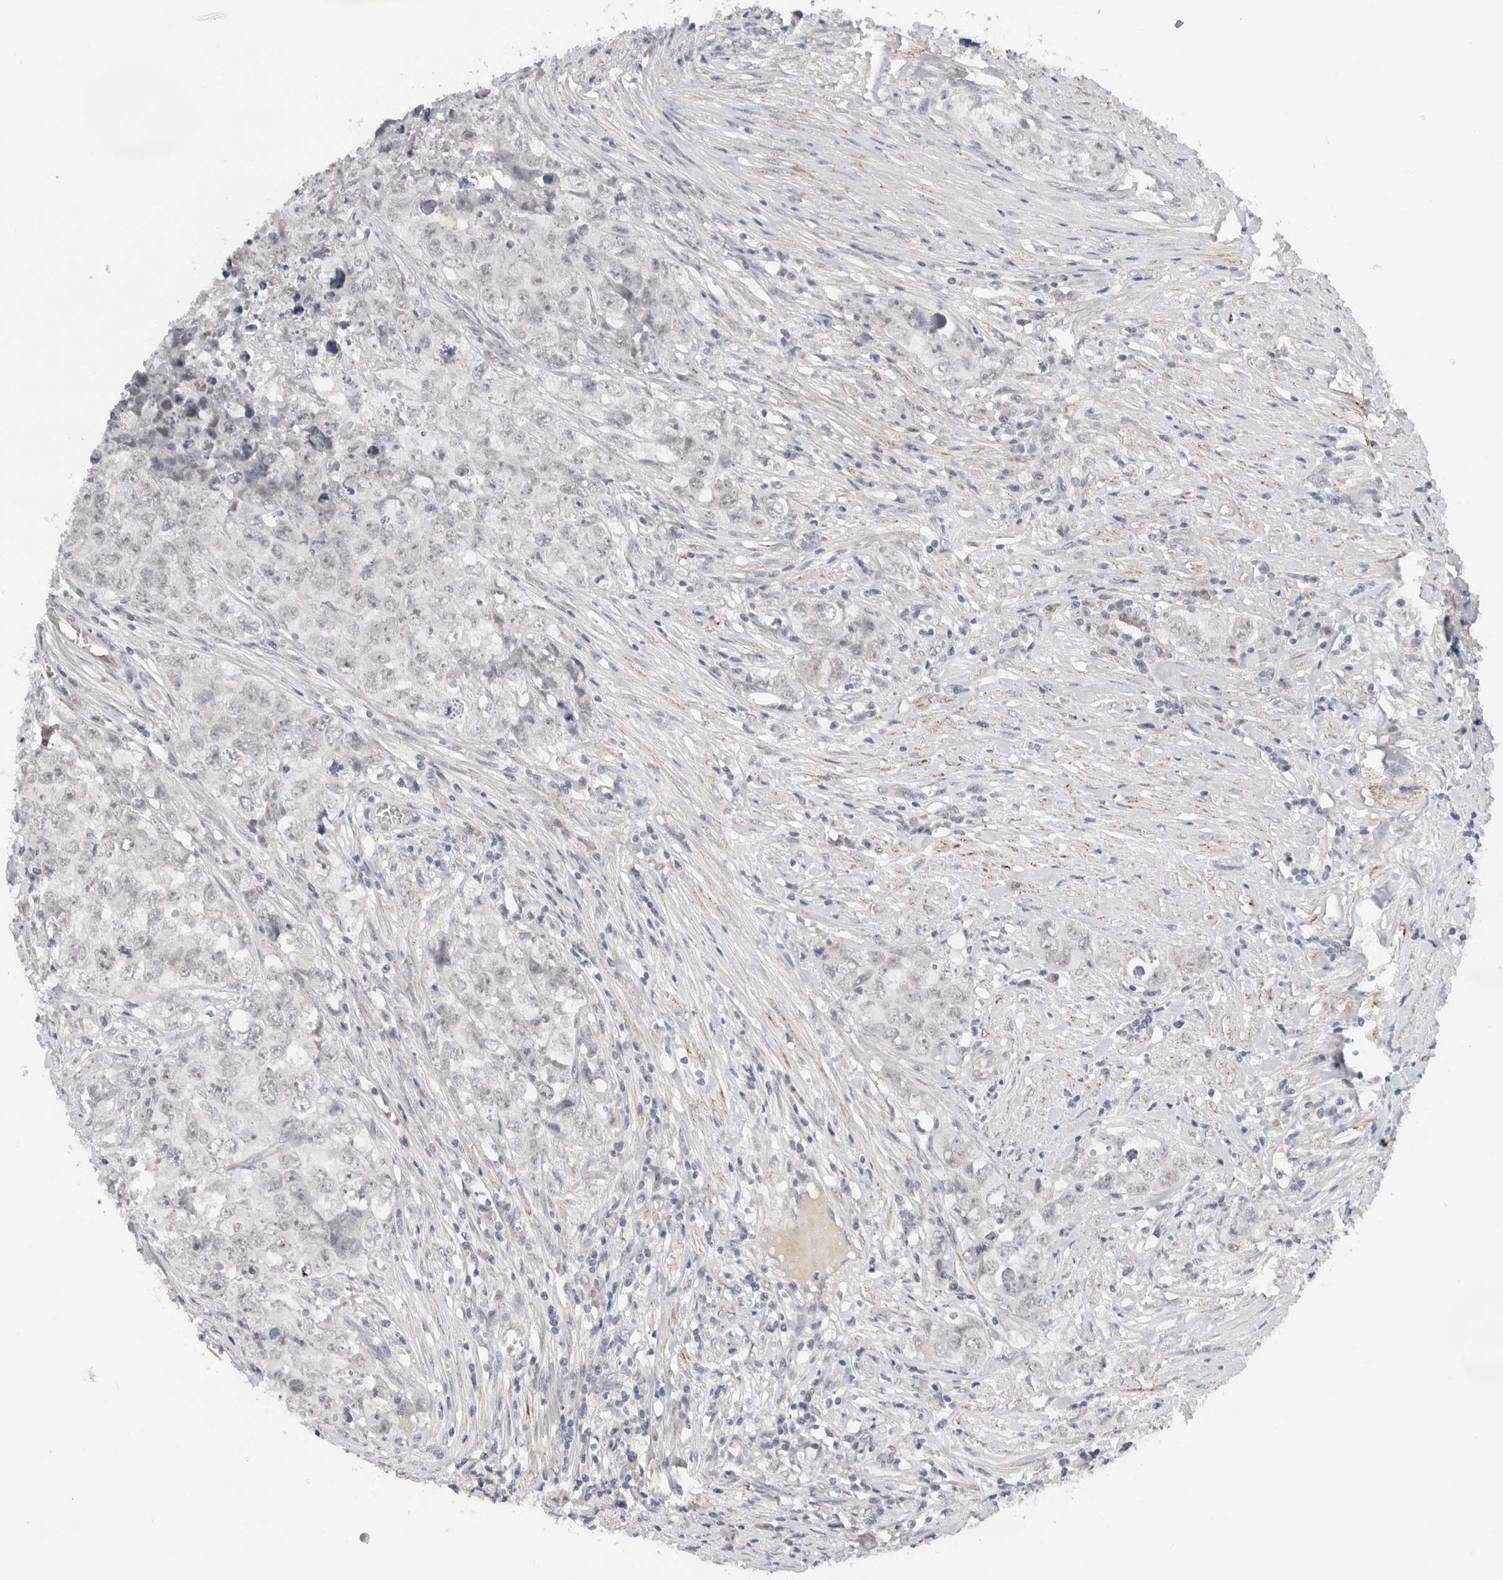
{"staining": {"intensity": "negative", "quantity": "none", "location": "none"}, "tissue": "testis cancer", "cell_type": "Tumor cells", "image_type": "cancer", "snomed": [{"axis": "morphology", "description": "Seminoma, NOS"}, {"axis": "morphology", "description": "Carcinoma, Embryonal, NOS"}, {"axis": "topography", "description": "Testis"}], "caption": "An immunohistochemistry image of testis cancer is shown. There is no staining in tumor cells of testis cancer.", "gene": "HCN3", "patient": {"sex": "male", "age": 43}}